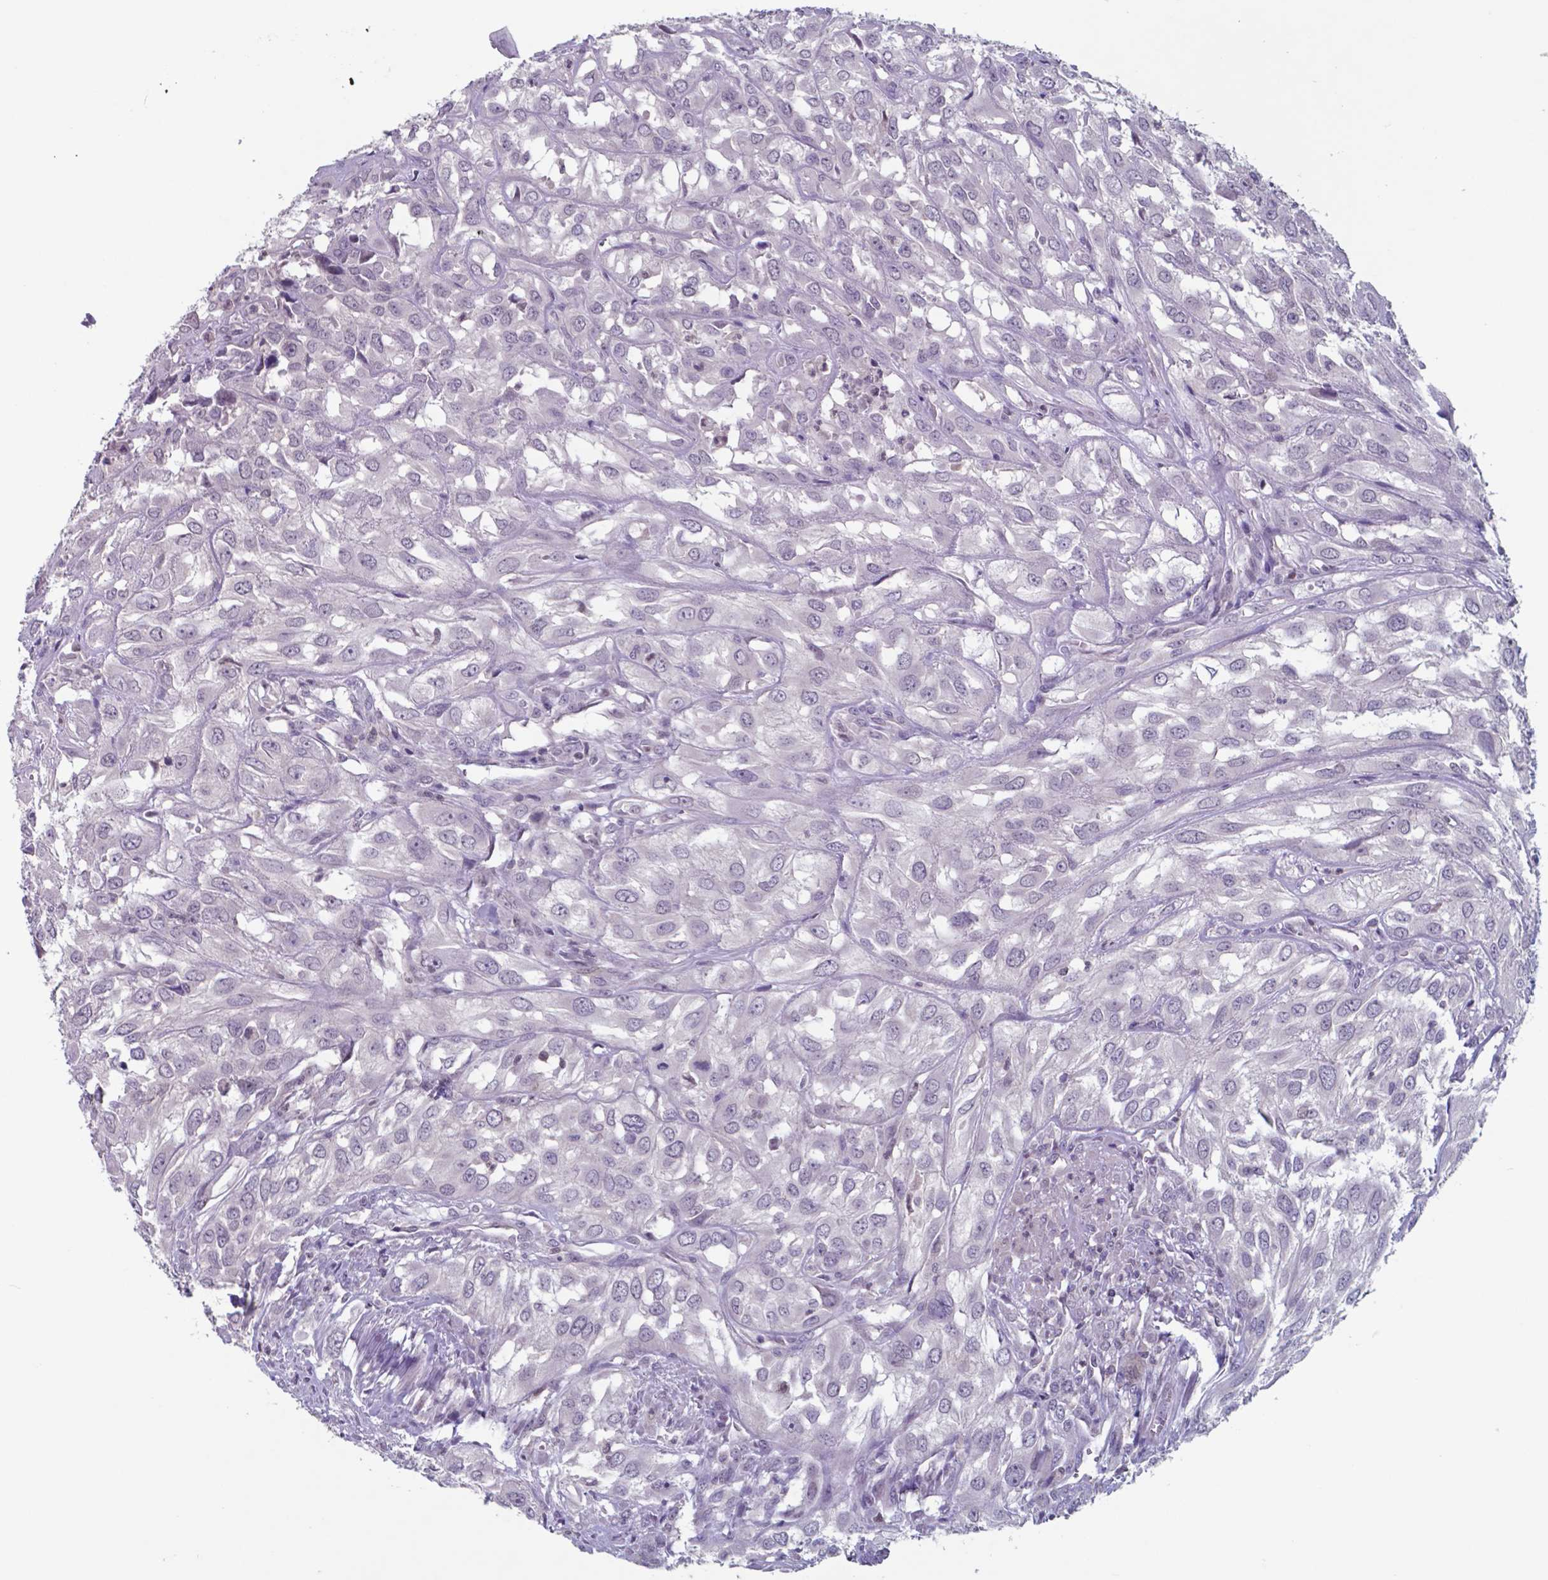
{"staining": {"intensity": "negative", "quantity": "none", "location": "none"}, "tissue": "urothelial cancer", "cell_type": "Tumor cells", "image_type": "cancer", "snomed": [{"axis": "morphology", "description": "Urothelial carcinoma, High grade"}, {"axis": "topography", "description": "Urinary bladder"}], "caption": "This is a micrograph of immunohistochemistry staining of urothelial cancer, which shows no positivity in tumor cells.", "gene": "TDP2", "patient": {"sex": "male", "age": 67}}